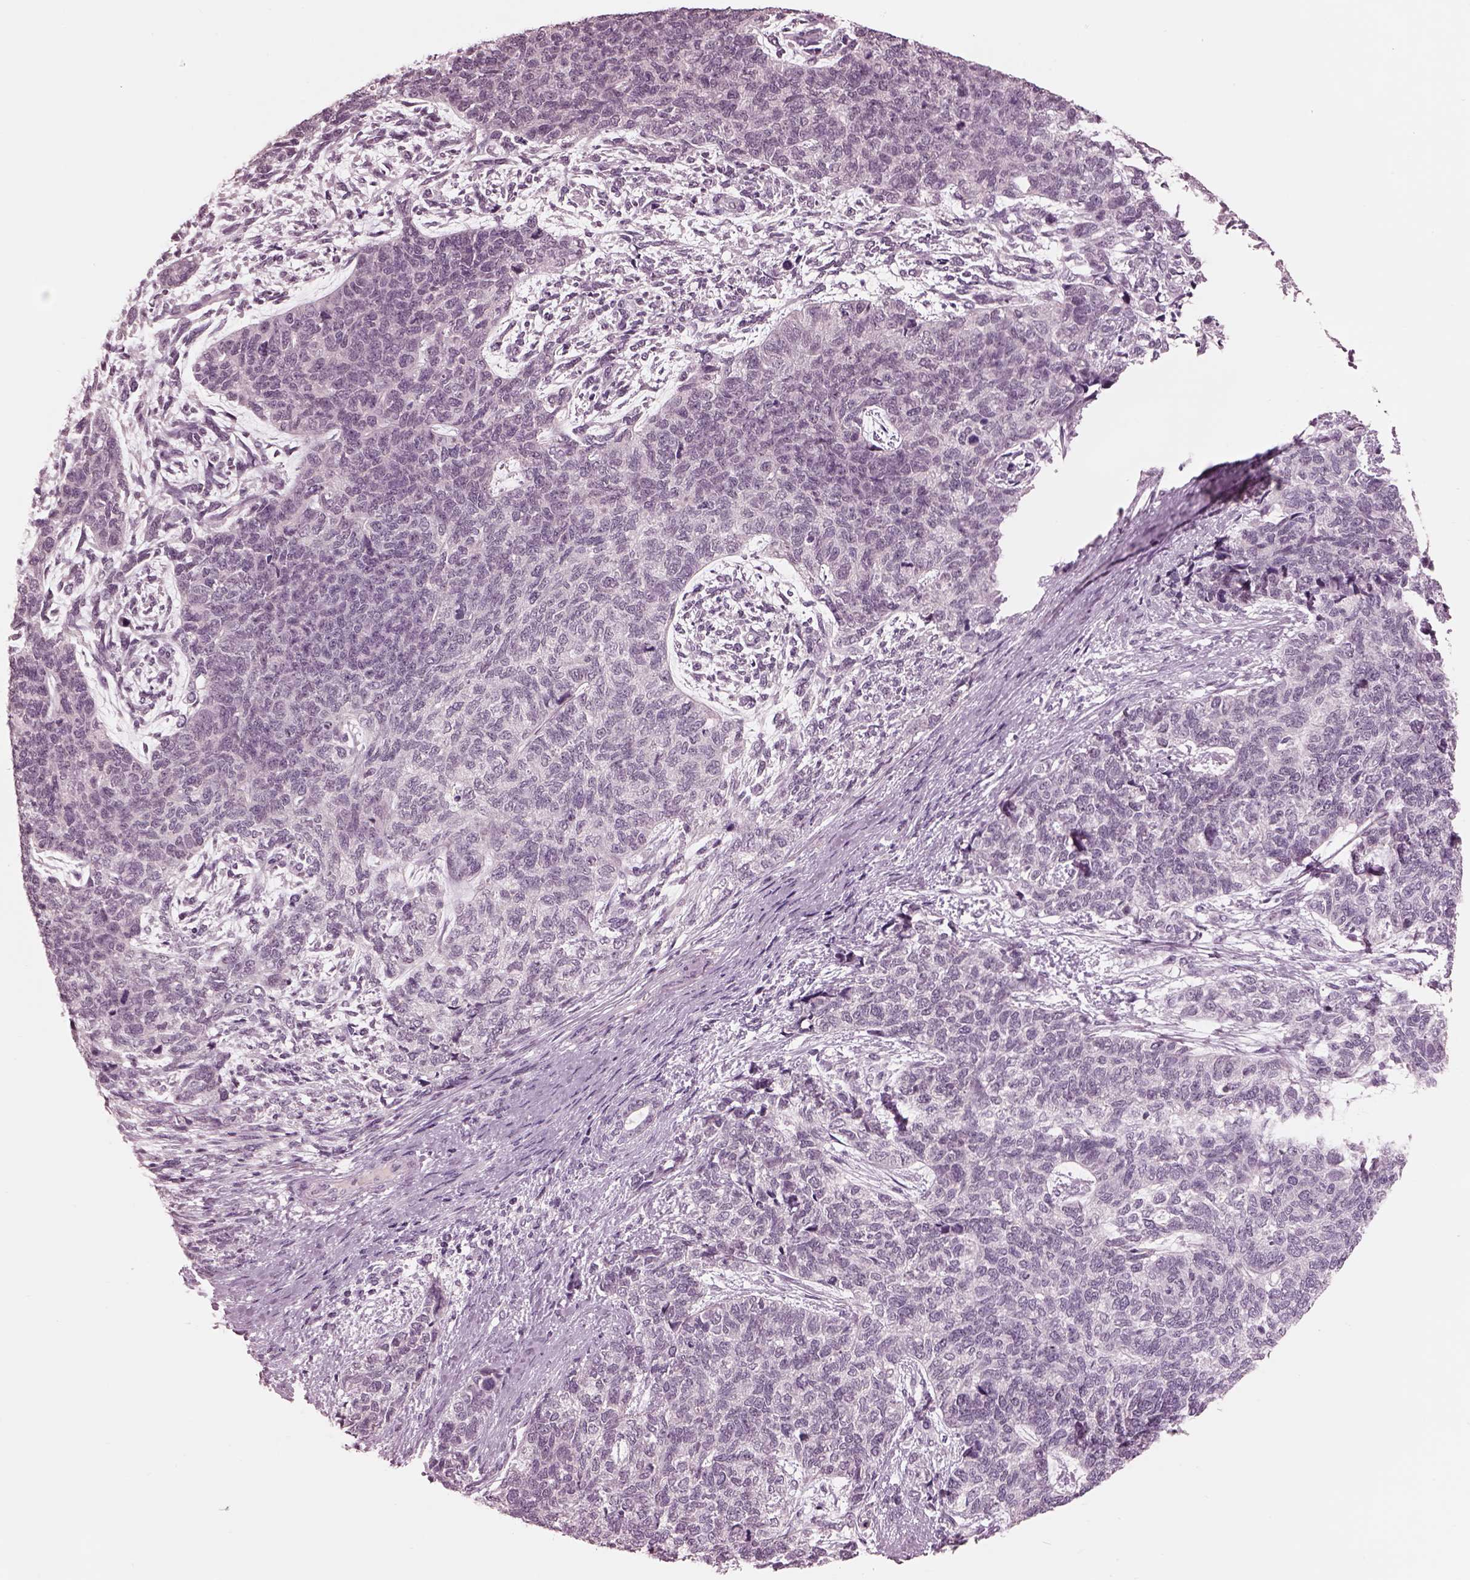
{"staining": {"intensity": "negative", "quantity": "none", "location": "none"}, "tissue": "cervical cancer", "cell_type": "Tumor cells", "image_type": "cancer", "snomed": [{"axis": "morphology", "description": "Squamous cell carcinoma, NOS"}, {"axis": "topography", "description": "Cervix"}], "caption": "Human cervical cancer (squamous cell carcinoma) stained for a protein using immunohistochemistry shows no positivity in tumor cells.", "gene": "GARIN4", "patient": {"sex": "female", "age": 63}}